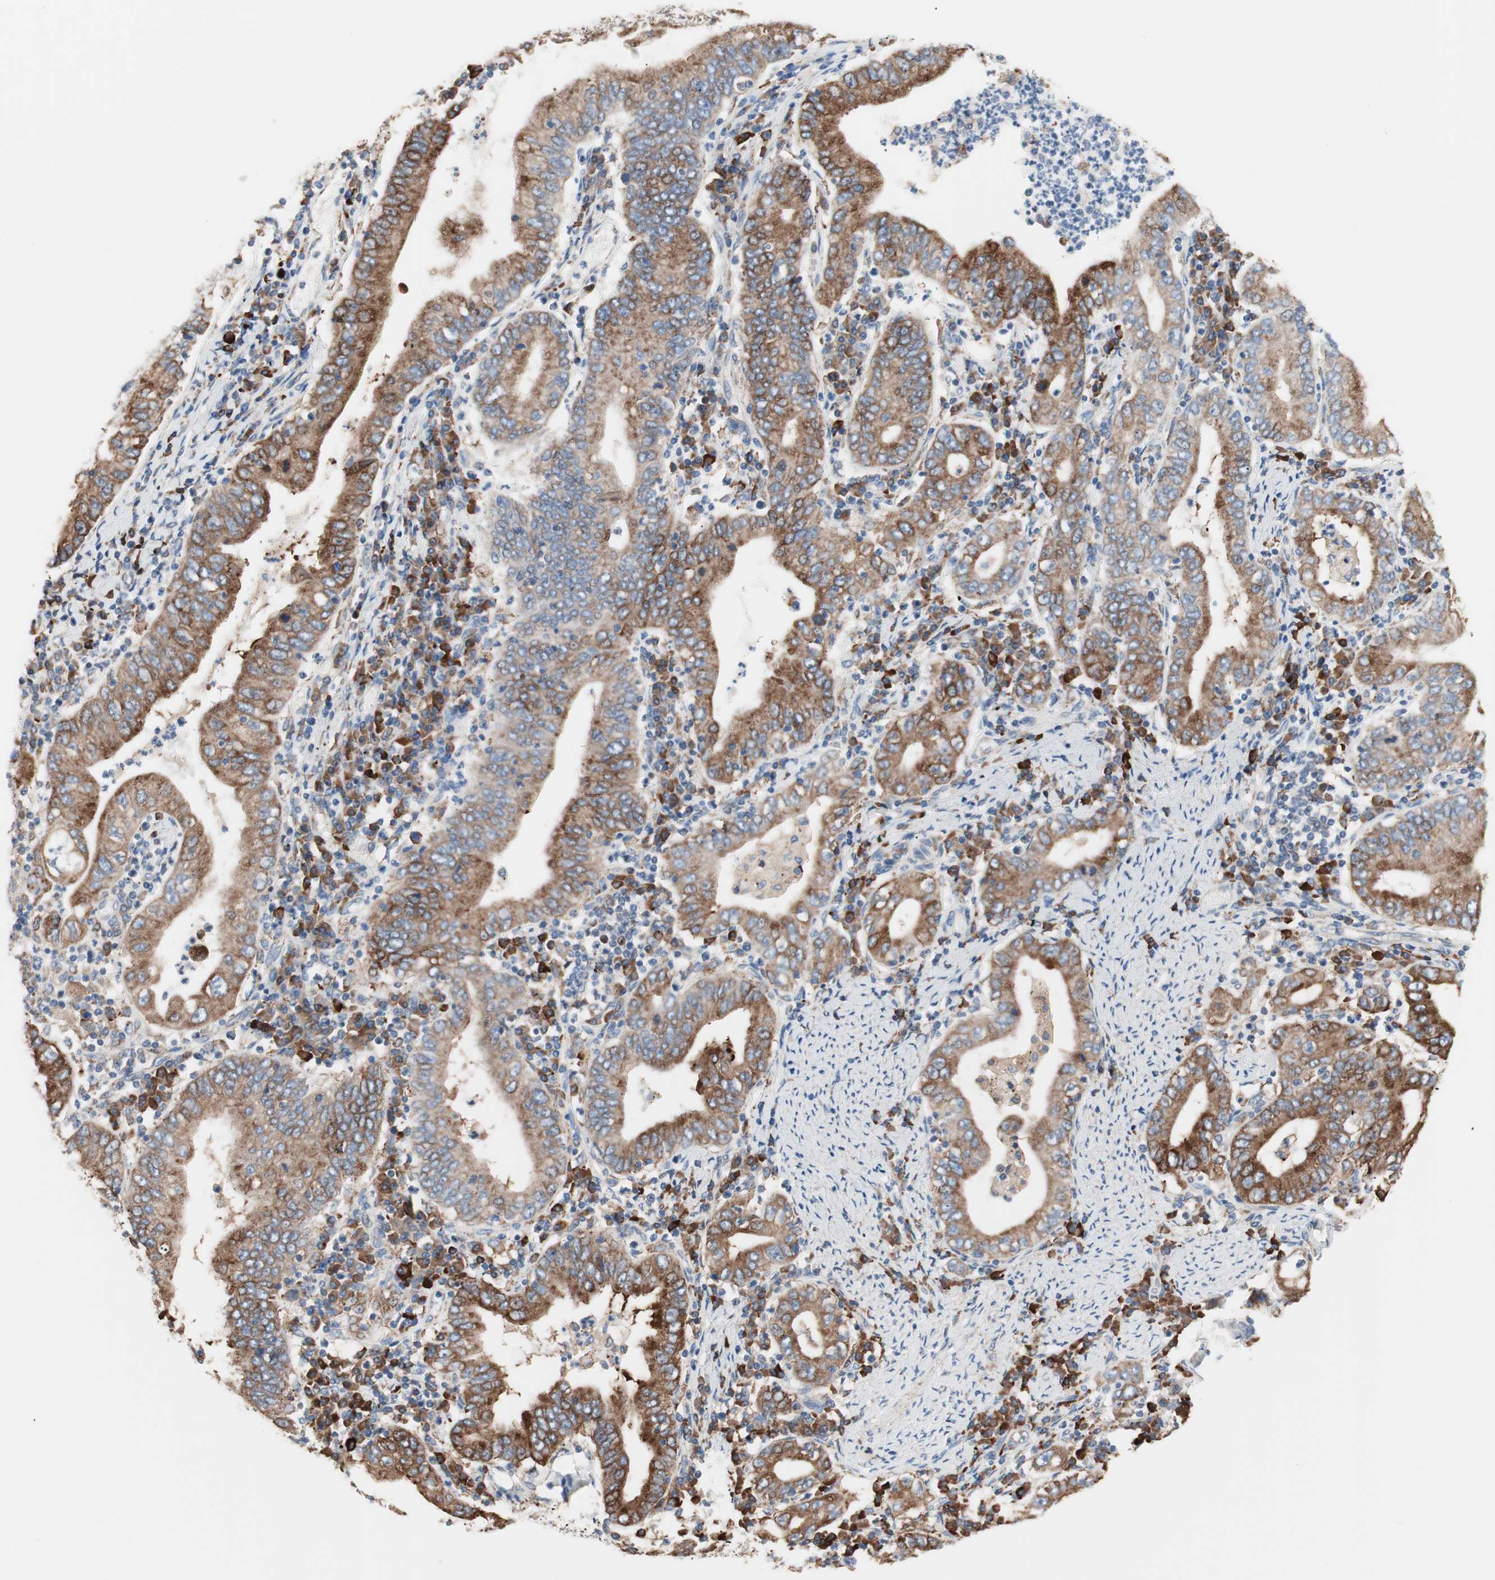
{"staining": {"intensity": "moderate", "quantity": ">75%", "location": "cytoplasmic/membranous"}, "tissue": "stomach cancer", "cell_type": "Tumor cells", "image_type": "cancer", "snomed": [{"axis": "morphology", "description": "Normal tissue, NOS"}, {"axis": "morphology", "description": "Adenocarcinoma, NOS"}, {"axis": "topography", "description": "Esophagus"}, {"axis": "topography", "description": "Stomach, upper"}, {"axis": "topography", "description": "Peripheral nerve tissue"}], "caption": "High-magnification brightfield microscopy of stomach adenocarcinoma stained with DAB (3,3'-diaminobenzidine) (brown) and counterstained with hematoxylin (blue). tumor cells exhibit moderate cytoplasmic/membranous staining is present in about>75% of cells.", "gene": "SLC27A4", "patient": {"sex": "male", "age": 62}}